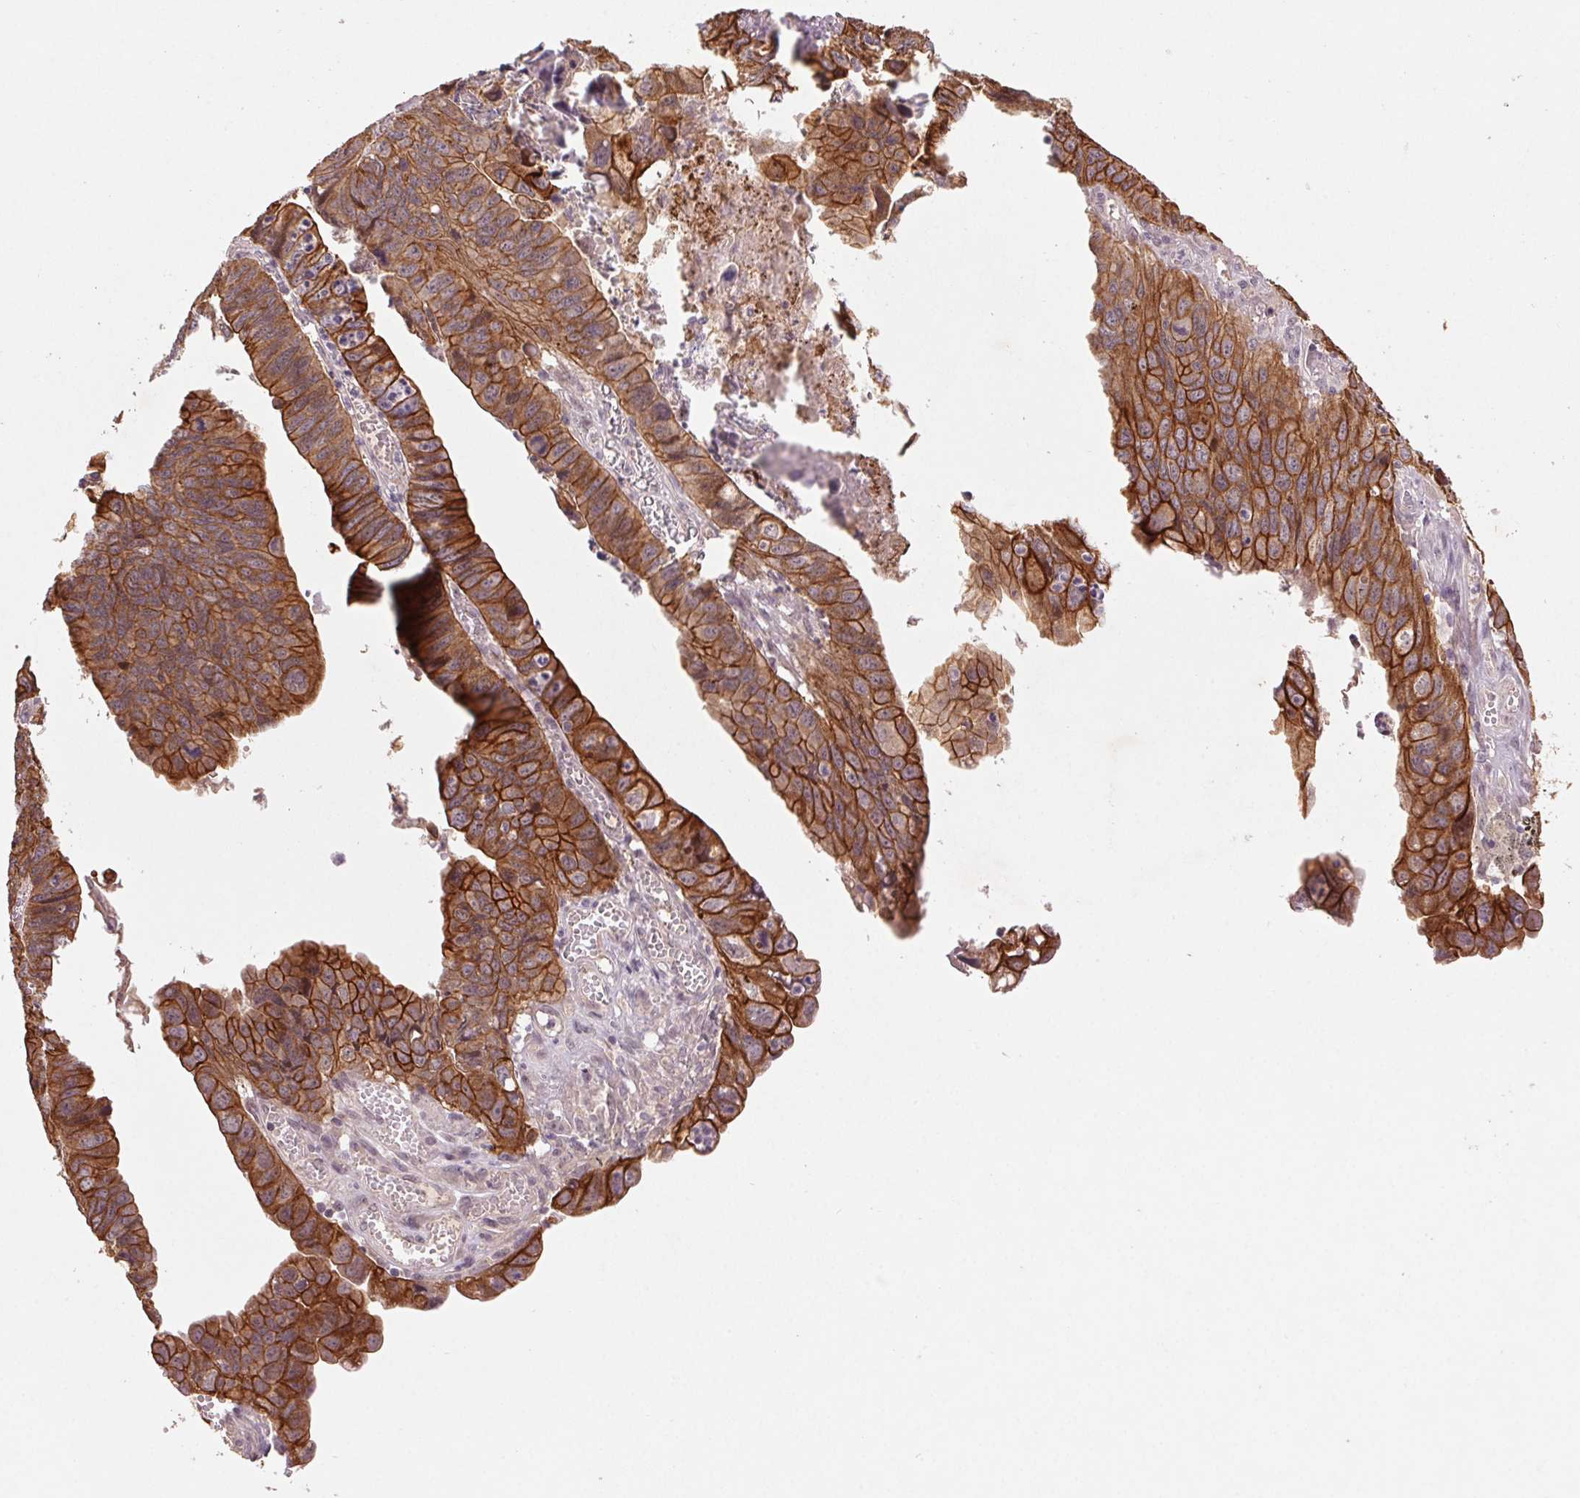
{"staining": {"intensity": "strong", "quantity": "25%-75%", "location": "cytoplasmic/membranous"}, "tissue": "stomach cancer", "cell_type": "Tumor cells", "image_type": "cancer", "snomed": [{"axis": "morphology", "description": "Adenocarcinoma, NOS"}, {"axis": "topography", "description": "Stomach, lower"}], "caption": "Immunohistochemistry (DAB) staining of stomach cancer reveals strong cytoplasmic/membranous protein expression in approximately 25%-75% of tumor cells. (Stains: DAB (3,3'-diaminobenzidine) in brown, nuclei in blue, Microscopy: brightfield microscopy at high magnification).", "gene": "SMLR1", "patient": {"sex": "male", "age": 77}}